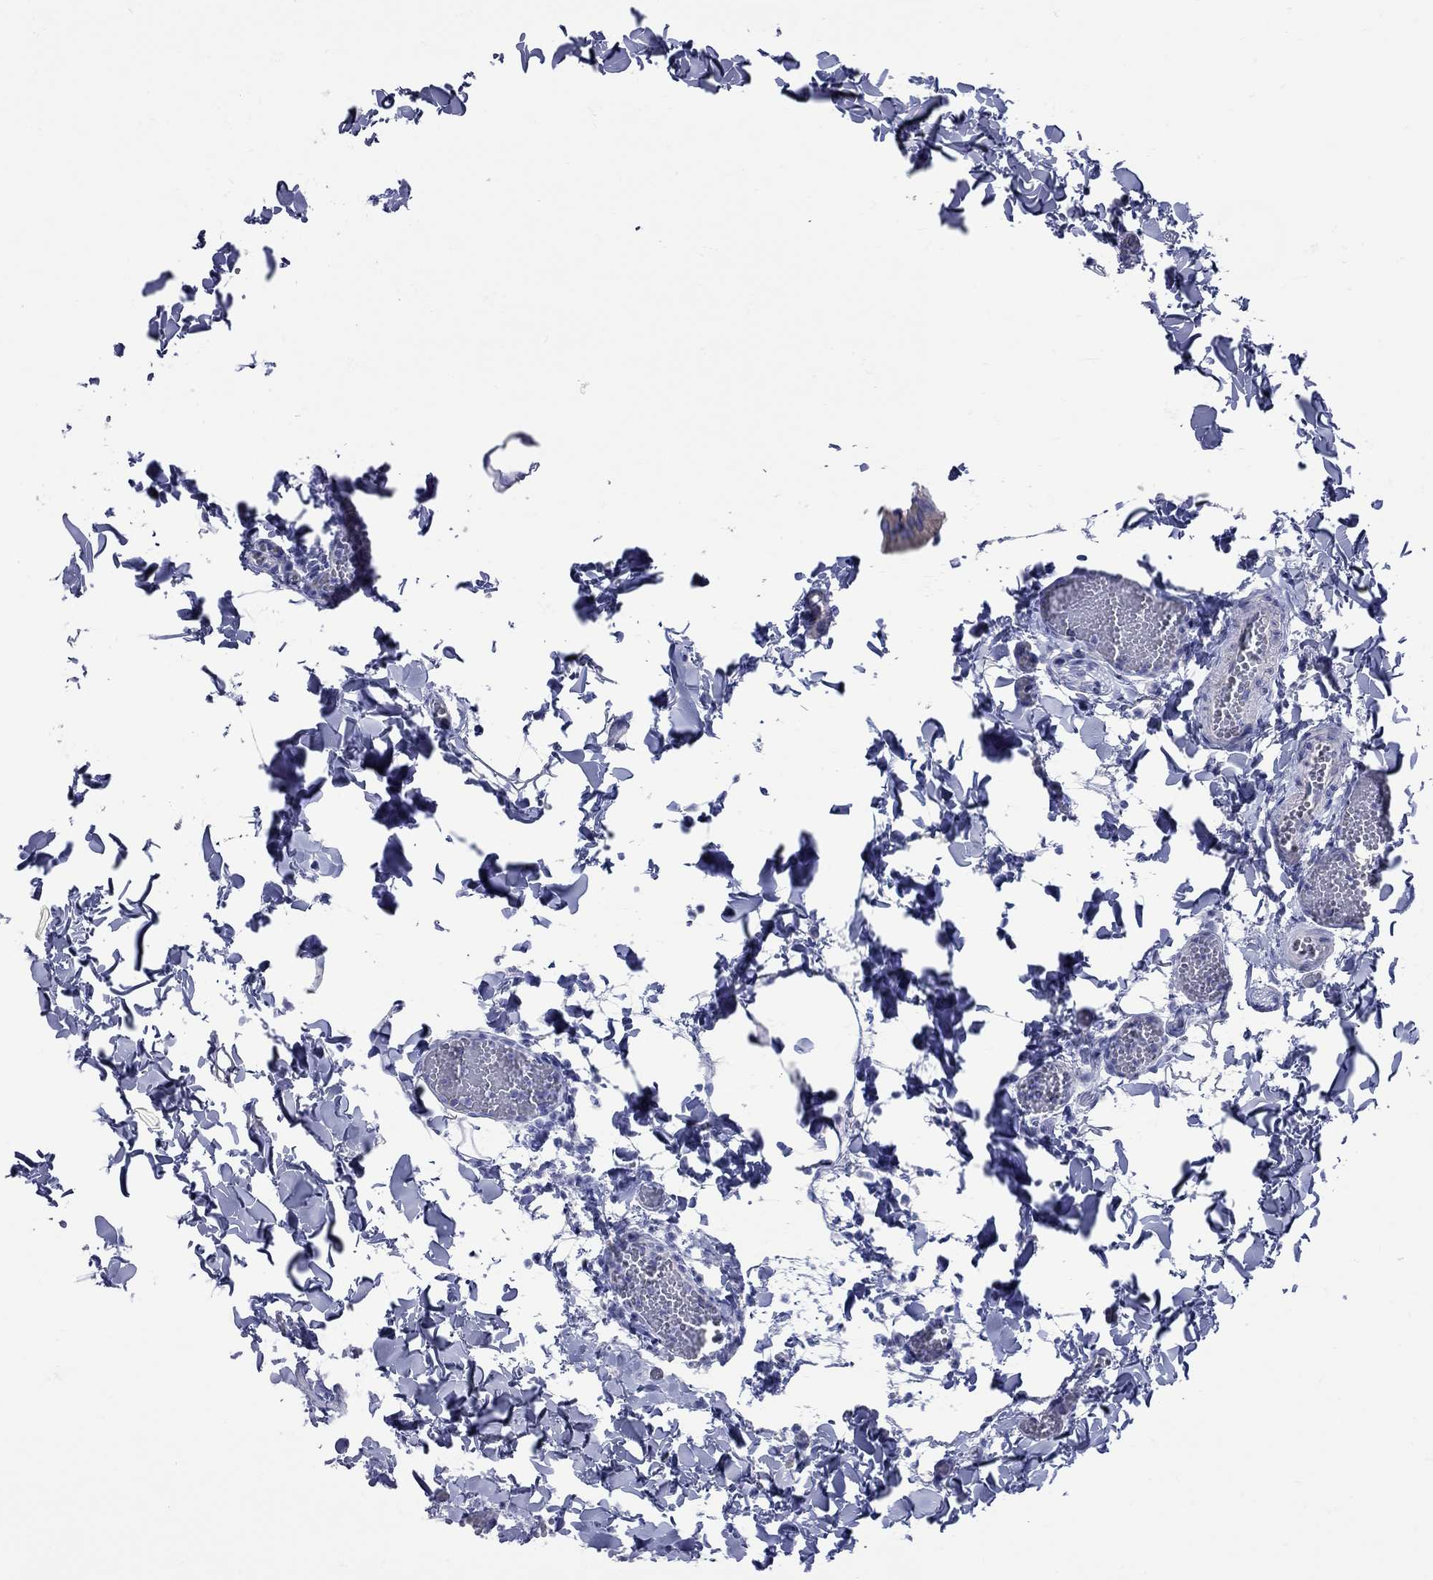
{"staining": {"intensity": "moderate", "quantity": "<25%", "location": "cytoplasmic/membranous"}, "tissue": "gallbladder", "cell_type": "Glandular cells", "image_type": "normal", "snomed": [{"axis": "morphology", "description": "Normal tissue, NOS"}, {"axis": "topography", "description": "Gallbladder"}, {"axis": "topography", "description": "Peripheral nerve tissue"}], "caption": "The photomicrograph shows staining of unremarkable gallbladder, revealing moderate cytoplasmic/membranous protein staining (brown color) within glandular cells. (Brightfield microscopy of DAB IHC at high magnification).", "gene": "PDZD3", "patient": {"sex": "male", "age": 17}}